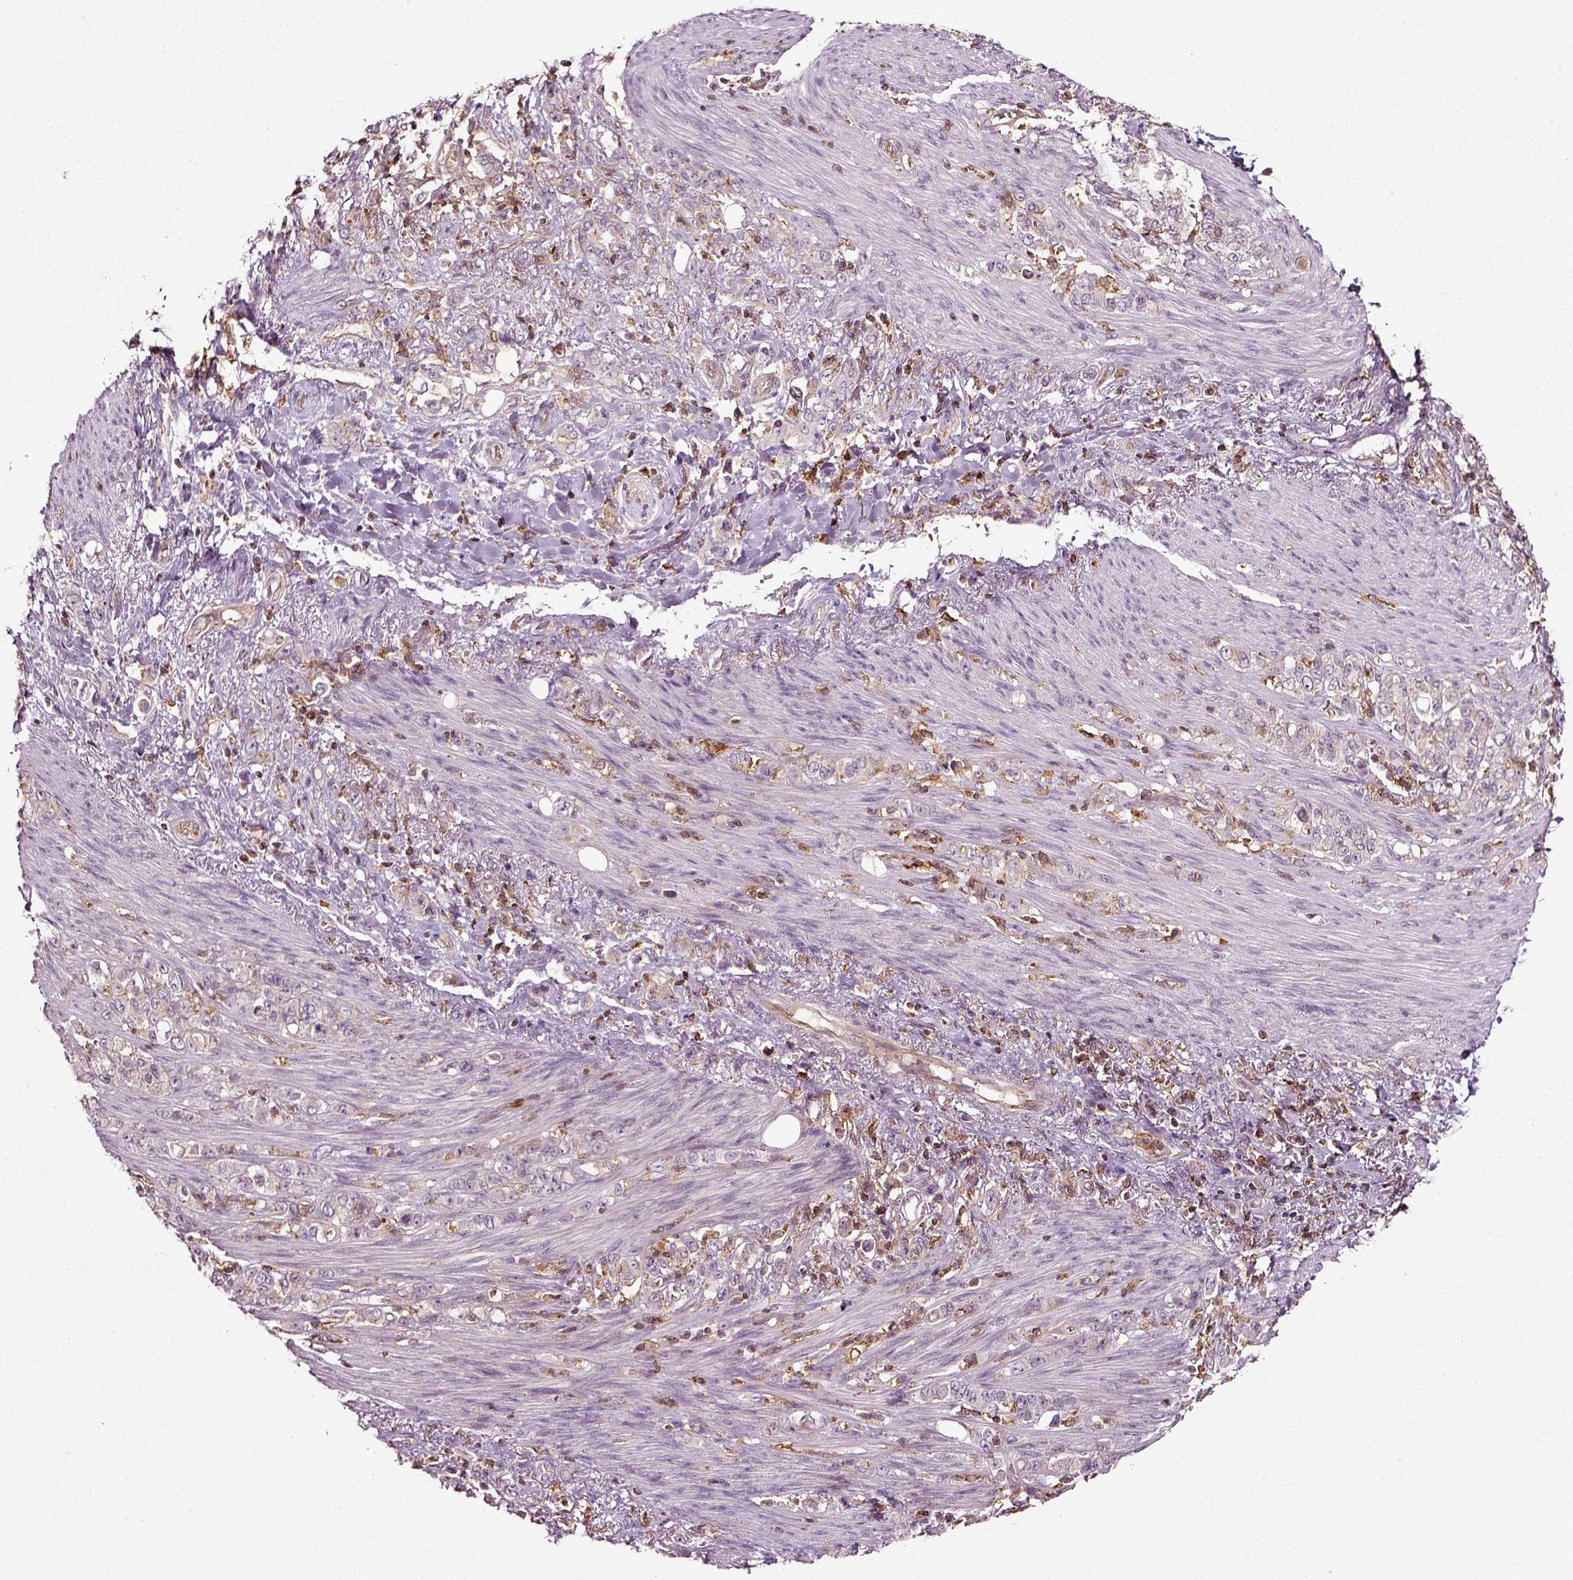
{"staining": {"intensity": "negative", "quantity": "none", "location": "none"}, "tissue": "stomach cancer", "cell_type": "Tumor cells", "image_type": "cancer", "snomed": [{"axis": "morphology", "description": "Adenocarcinoma, NOS"}, {"axis": "topography", "description": "Stomach"}], "caption": "The micrograph shows no significant expression in tumor cells of stomach cancer. (IHC, brightfield microscopy, high magnification).", "gene": "RHOF", "patient": {"sex": "female", "age": 79}}